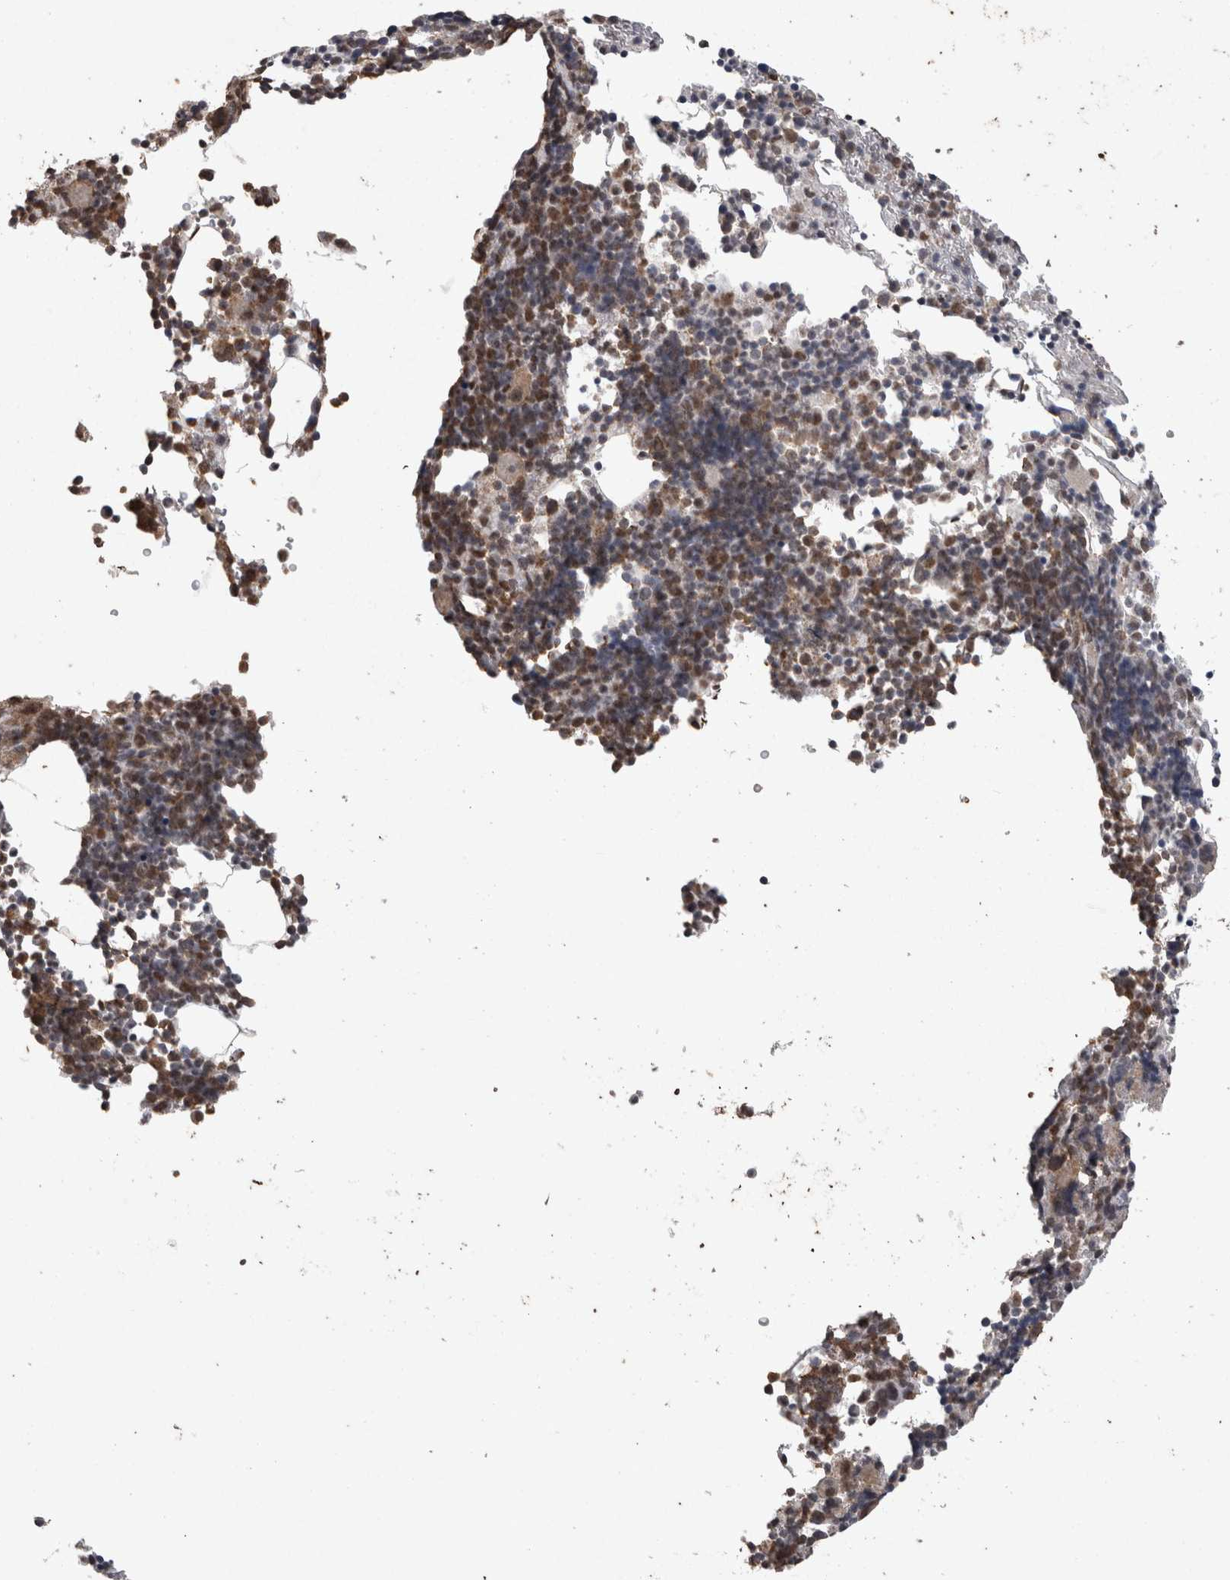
{"staining": {"intensity": "moderate", "quantity": "25%-75%", "location": "nuclear"}, "tissue": "bone marrow", "cell_type": "Hematopoietic cells", "image_type": "normal", "snomed": [{"axis": "morphology", "description": "Normal tissue, NOS"}, {"axis": "morphology", "description": "Inflammation, NOS"}, {"axis": "topography", "description": "Bone marrow"}], "caption": "Immunohistochemistry (IHC) histopathology image of normal bone marrow: bone marrow stained using IHC displays medium levels of moderate protein expression localized specifically in the nuclear of hematopoietic cells, appearing as a nuclear brown color.", "gene": "SMAD7", "patient": {"sex": "male", "age": 31}}